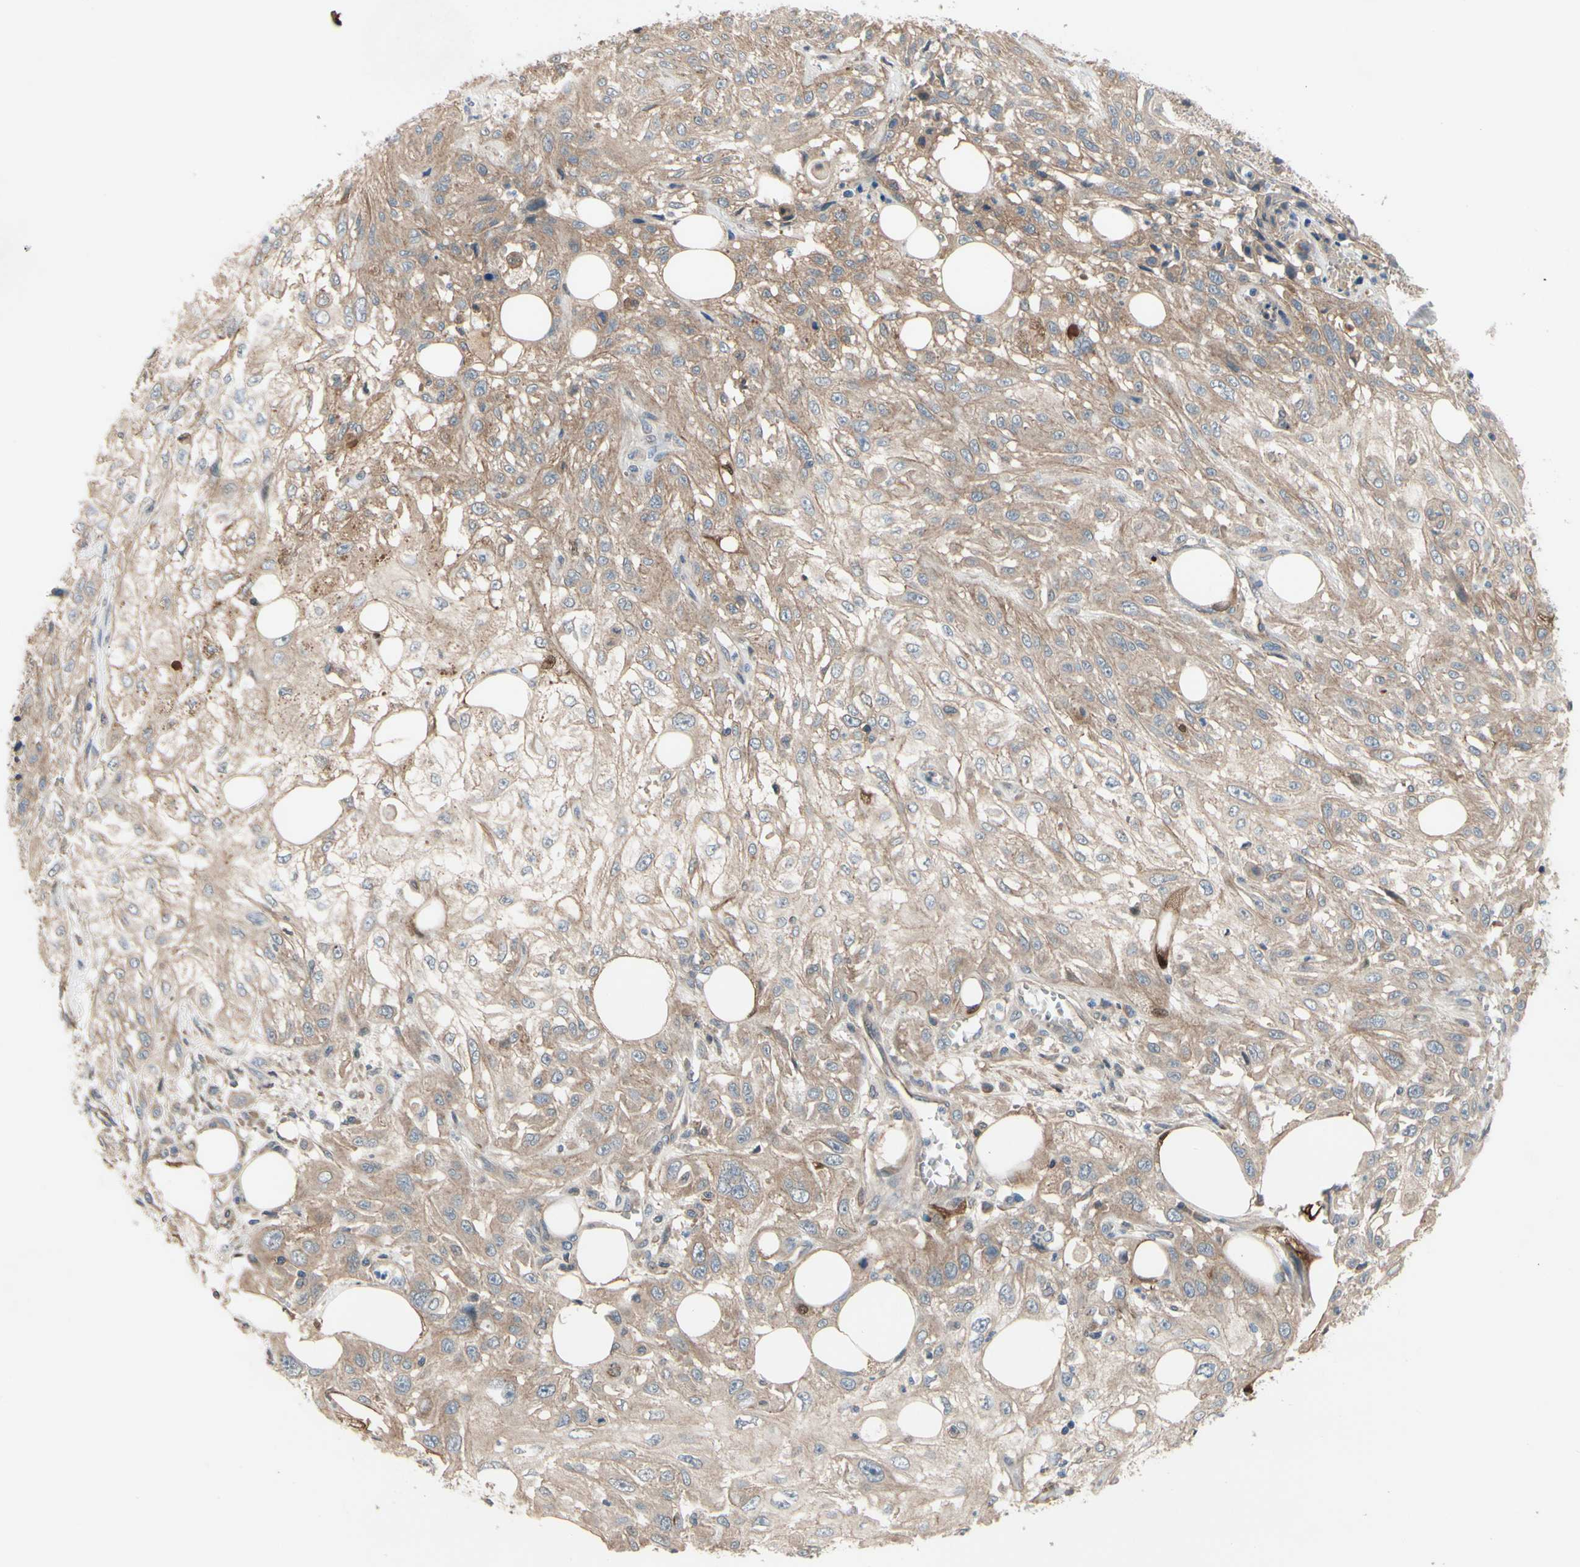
{"staining": {"intensity": "weak", "quantity": ">75%", "location": "cytoplasmic/membranous"}, "tissue": "skin cancer", "cell_type": "Tumor cells", "image_type": "cancer", "snomed": [{"axis": "morphology", "description": "Squamous cell carcinoma, NOS"}, {"axis": "topography", "description": "Skin"}], "caption": "A low amount of weak cytoplasmic/membranous positivity is seen in about >75% of tumor cells in skin cancer (squamous cell carcinoma) tissue.", "gene": "ICAM5", "patient": {"sex": "male", "age": 75}}